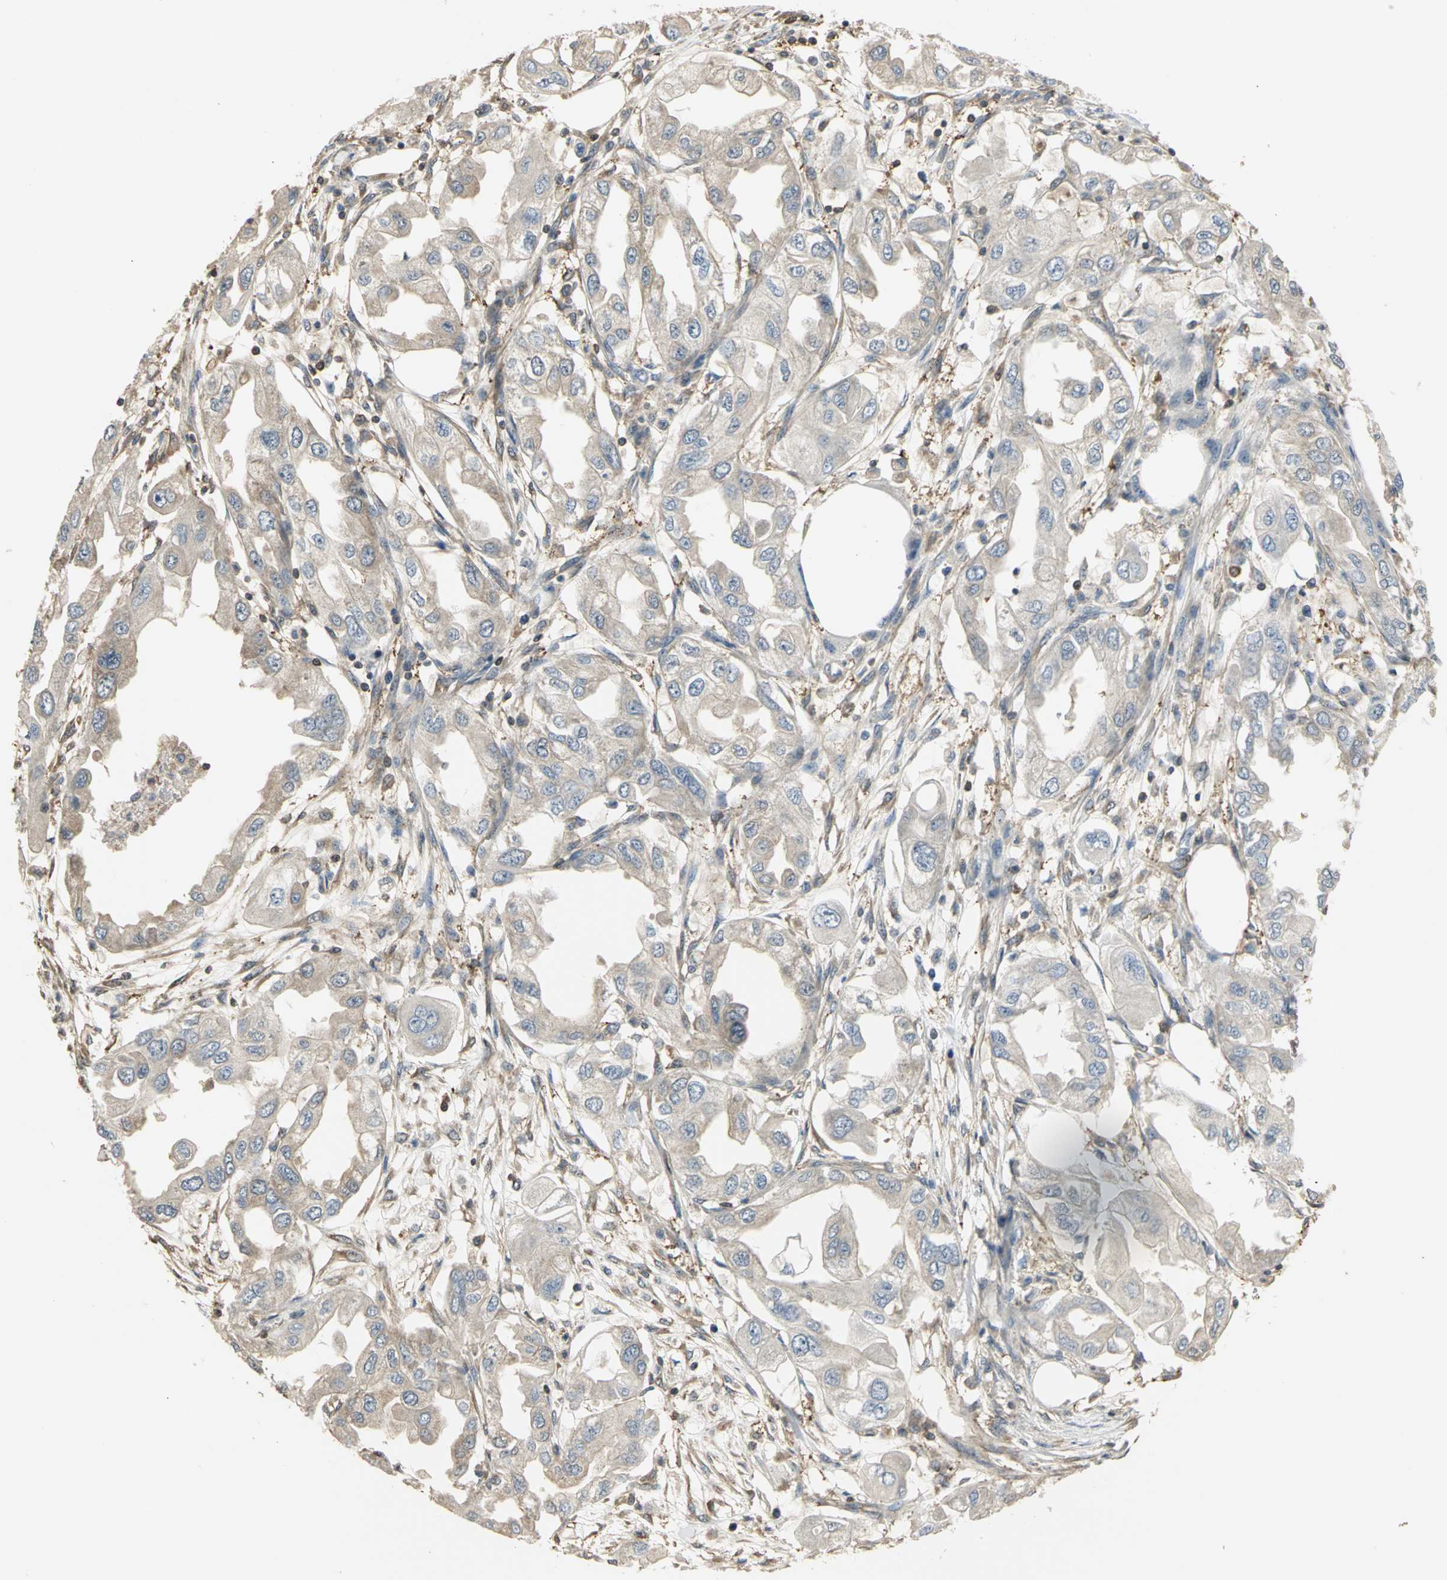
{"staining": {"intensity": "weak", "quantity": ">75%", "location": "cytoplasmic/membranous"}, "tissue": "endometrial cancer", "cell_type": "Tumor cells", "image_type": "cancer", "snomed": [{"axis": "morphology", "description": "Adenocarcinoma, NOS"}, {"axis": "topography", "description": "Endometrium"}], "caption": "A brown stain labels weak cytoplasmic/membranous positivity of a protein in human endometrial cancer tumor cells.", "gene": "PARK7", "patient": {"sex": "female", "age": 67}}